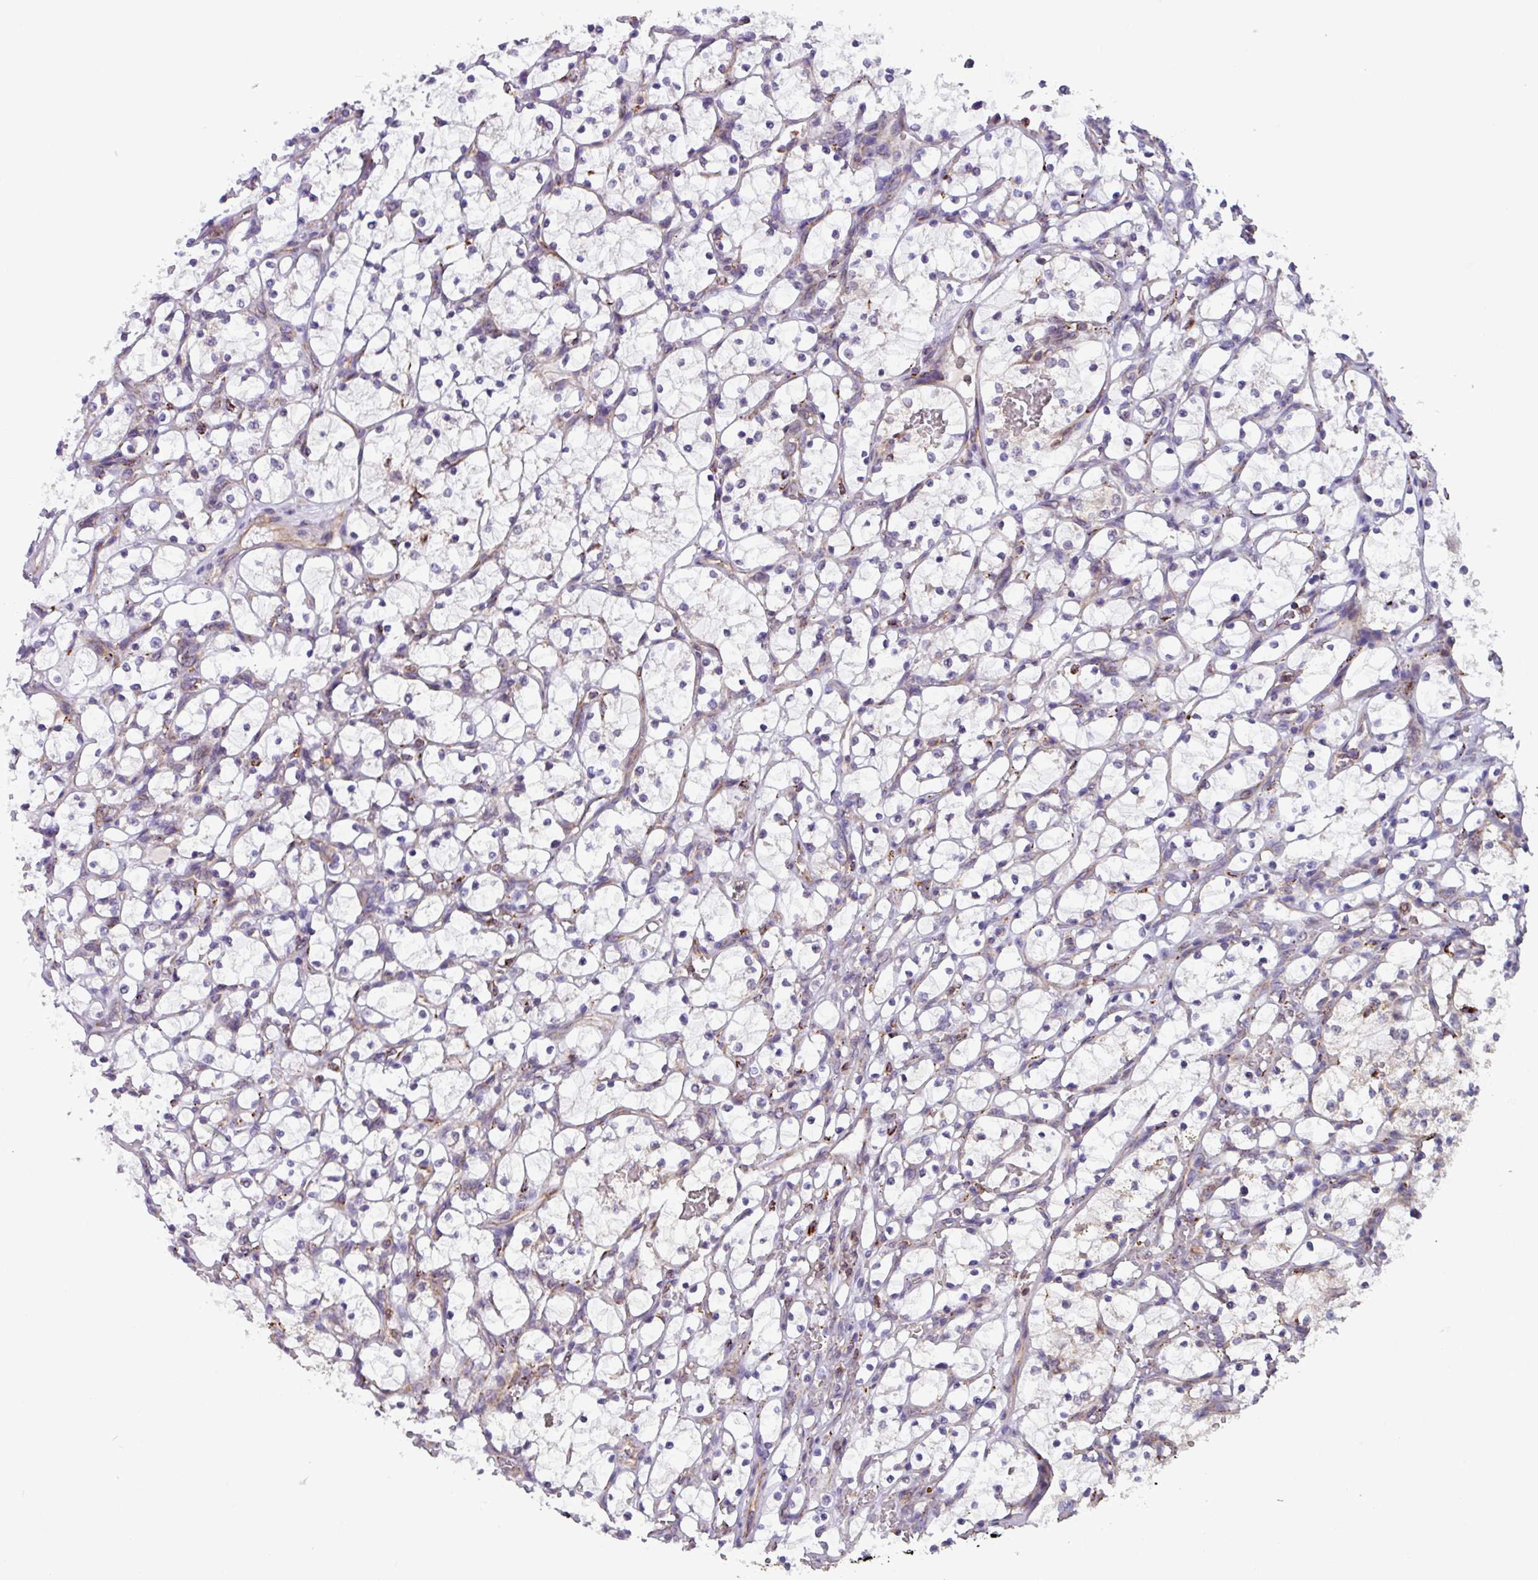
{"staining": {"intensity": "negative", "quantity": "none", "location": "none"}, "tissue": "renal cancer", "cell_type": "Tumor cells", "image_type": "cancer", "snomed": [{"axis": "morphology", "description": "Adenocarcinoma, NOS"}, {"axis": "topography", "description": "Kidney"}], "caption": "Immunohistochemical staining of adenocarcinoma (renal) demonstrates no significant expression in tumor cells.", "gene": "AKIRIN1", "patient": {"sex": "female", "age": 69}}